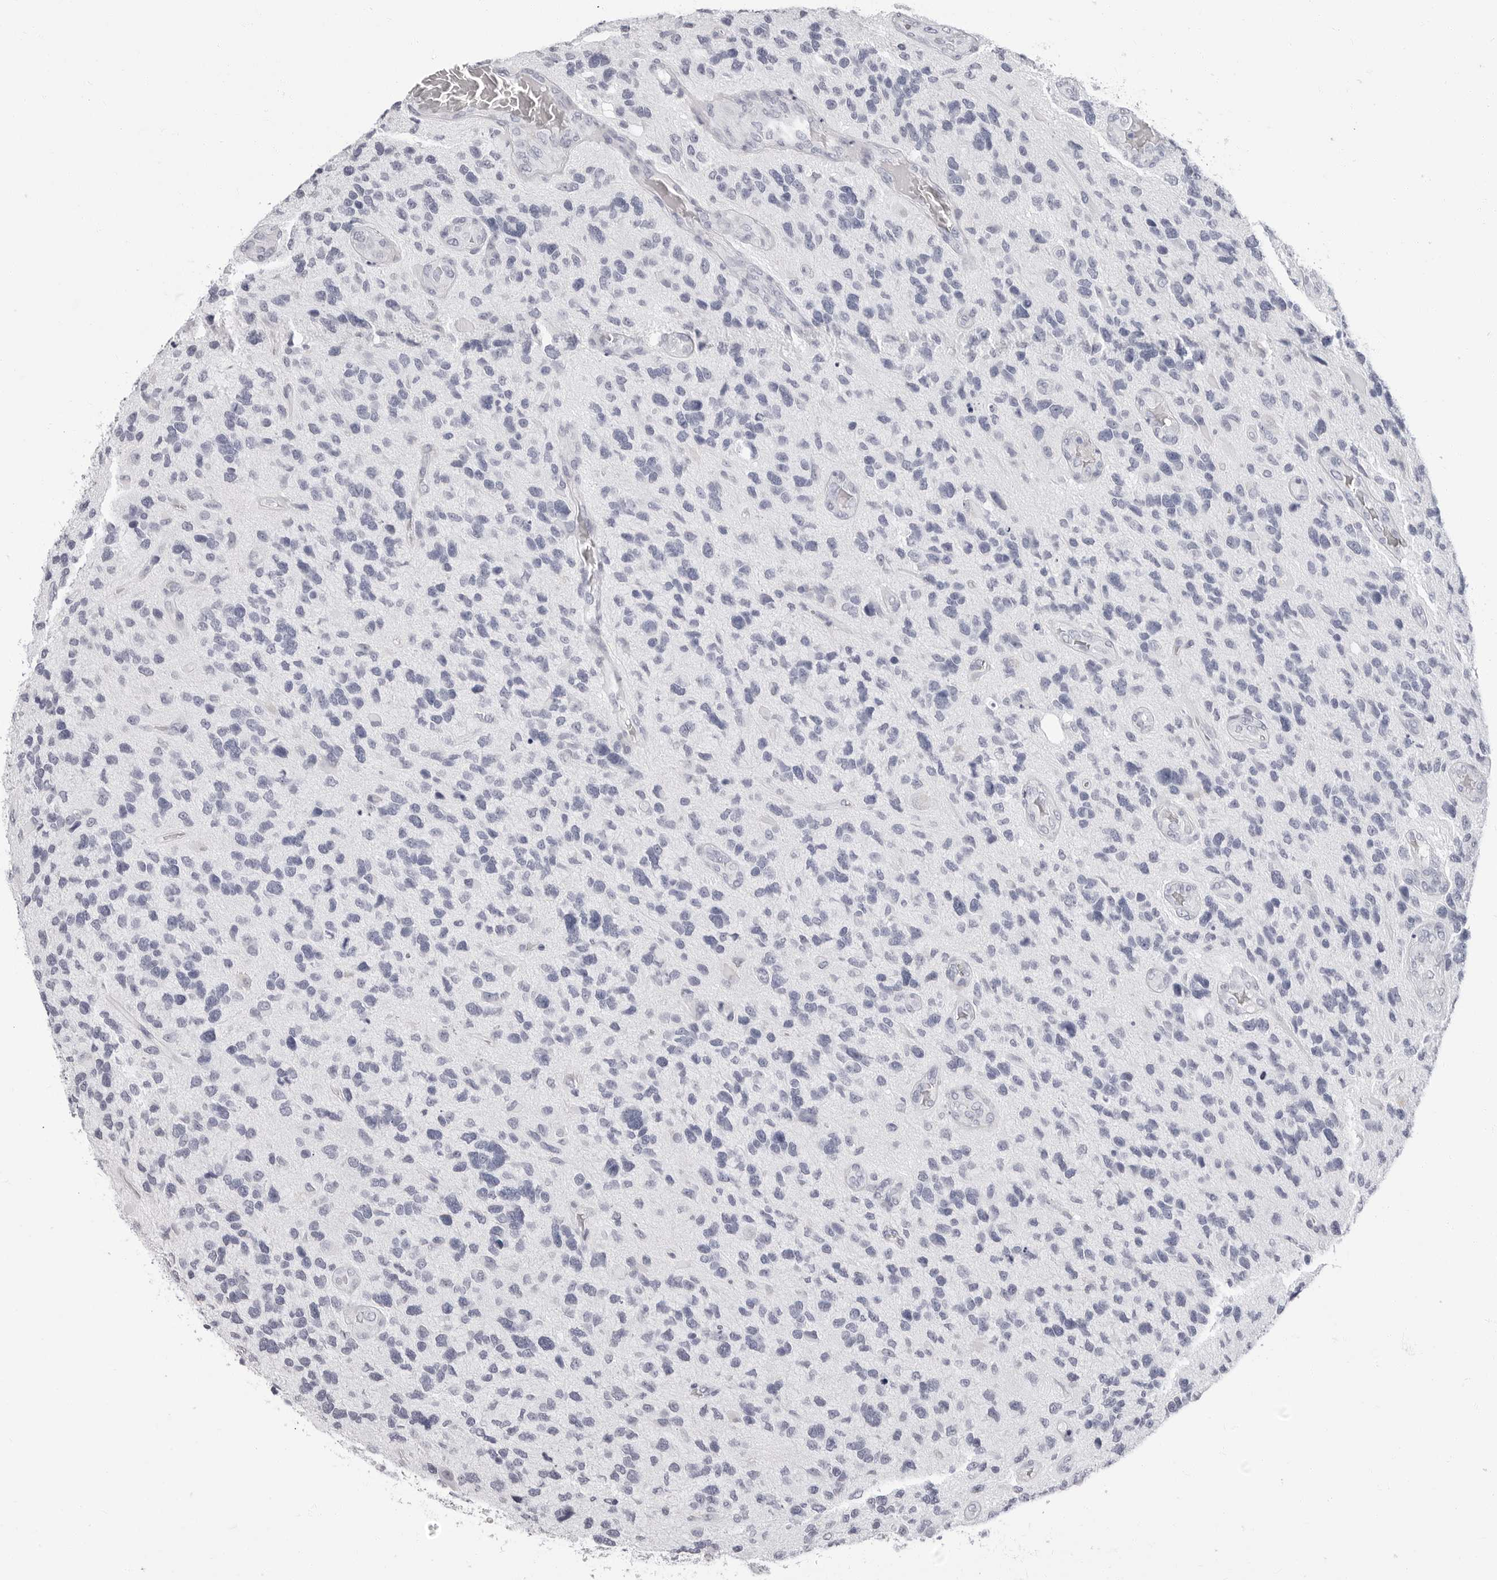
{"staining": {"intensity": "negative", "quantity": "none", "location": "none"}, "tissue": "glioma", "cell_type": "Tumor cells", "image_type": "cancer", "snomed": [{"axis": "morphology", "description": "Glioma, malignant, High grade"}, {"axis": "topography", "description": "Brain"}], "caption": "A high-resolution photomicrograph shows immunohistochemistry (IHC) staining of malignant high-grade glioma, which exhibits no significant positivity in tumor cells.", "gene": "ERICH3", "patient": {"sex": "female", "age": 58}}